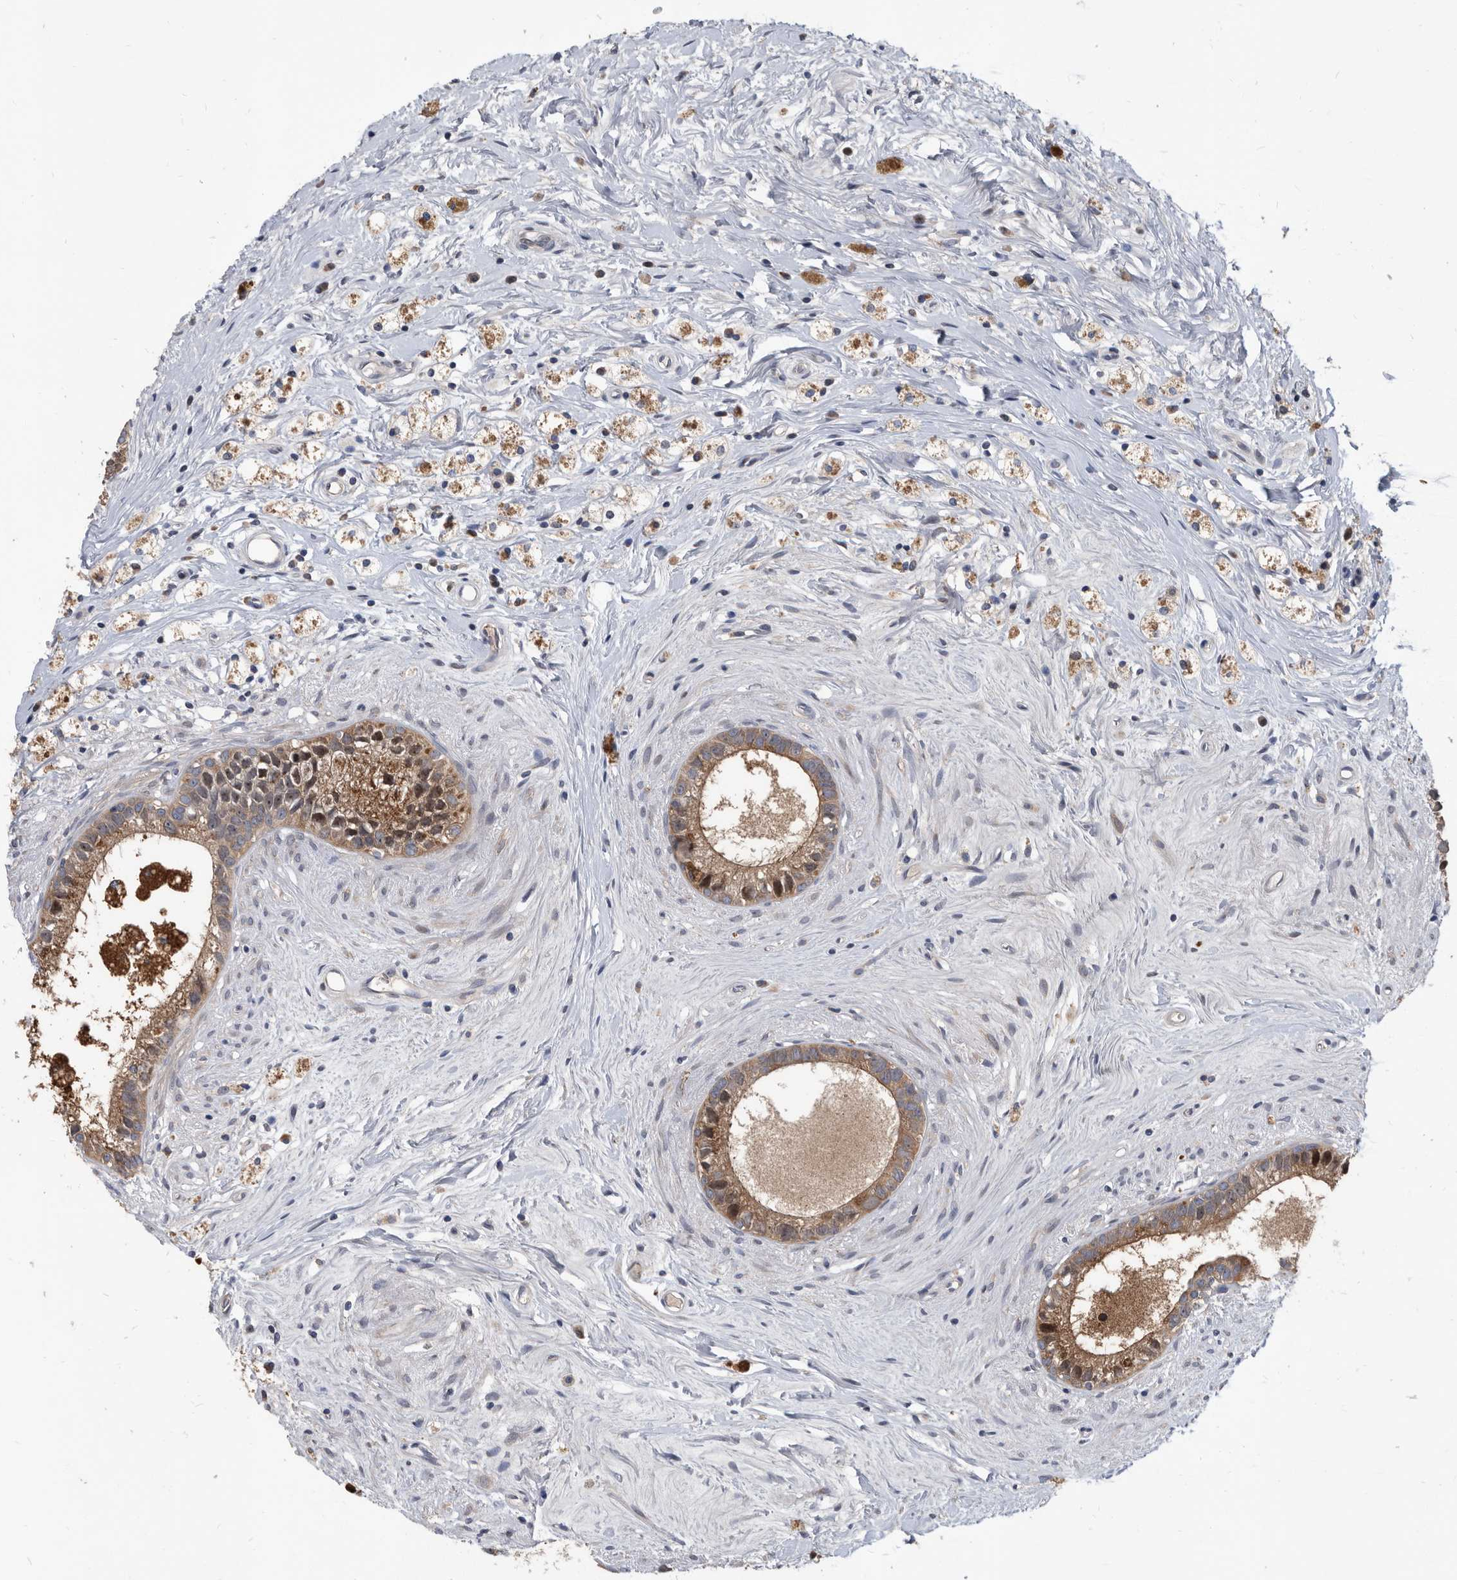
{"staining": {"intensity": "moderate", "quantity": ">75%", "location": "cytoplasmic/membranous,nuclear"}, "tissue": "epididymis", "cell_type": "Glandular cells", "image_type": "normal", "snomed": [{"axis": "morphology", "description": "Normal tissue, NOS"}, {"axis": "topography", "description": "Epididymis"}], "caption": "Moderate cytoplasmic/membranous,nuclear expression is appreciated in approximately >75% of glandular cells in normal epididymis. (DAB IHC with brightfield microscopy, high magnification).", "gene": "APEH", "patient": {"sex": "male", "age": 80}}